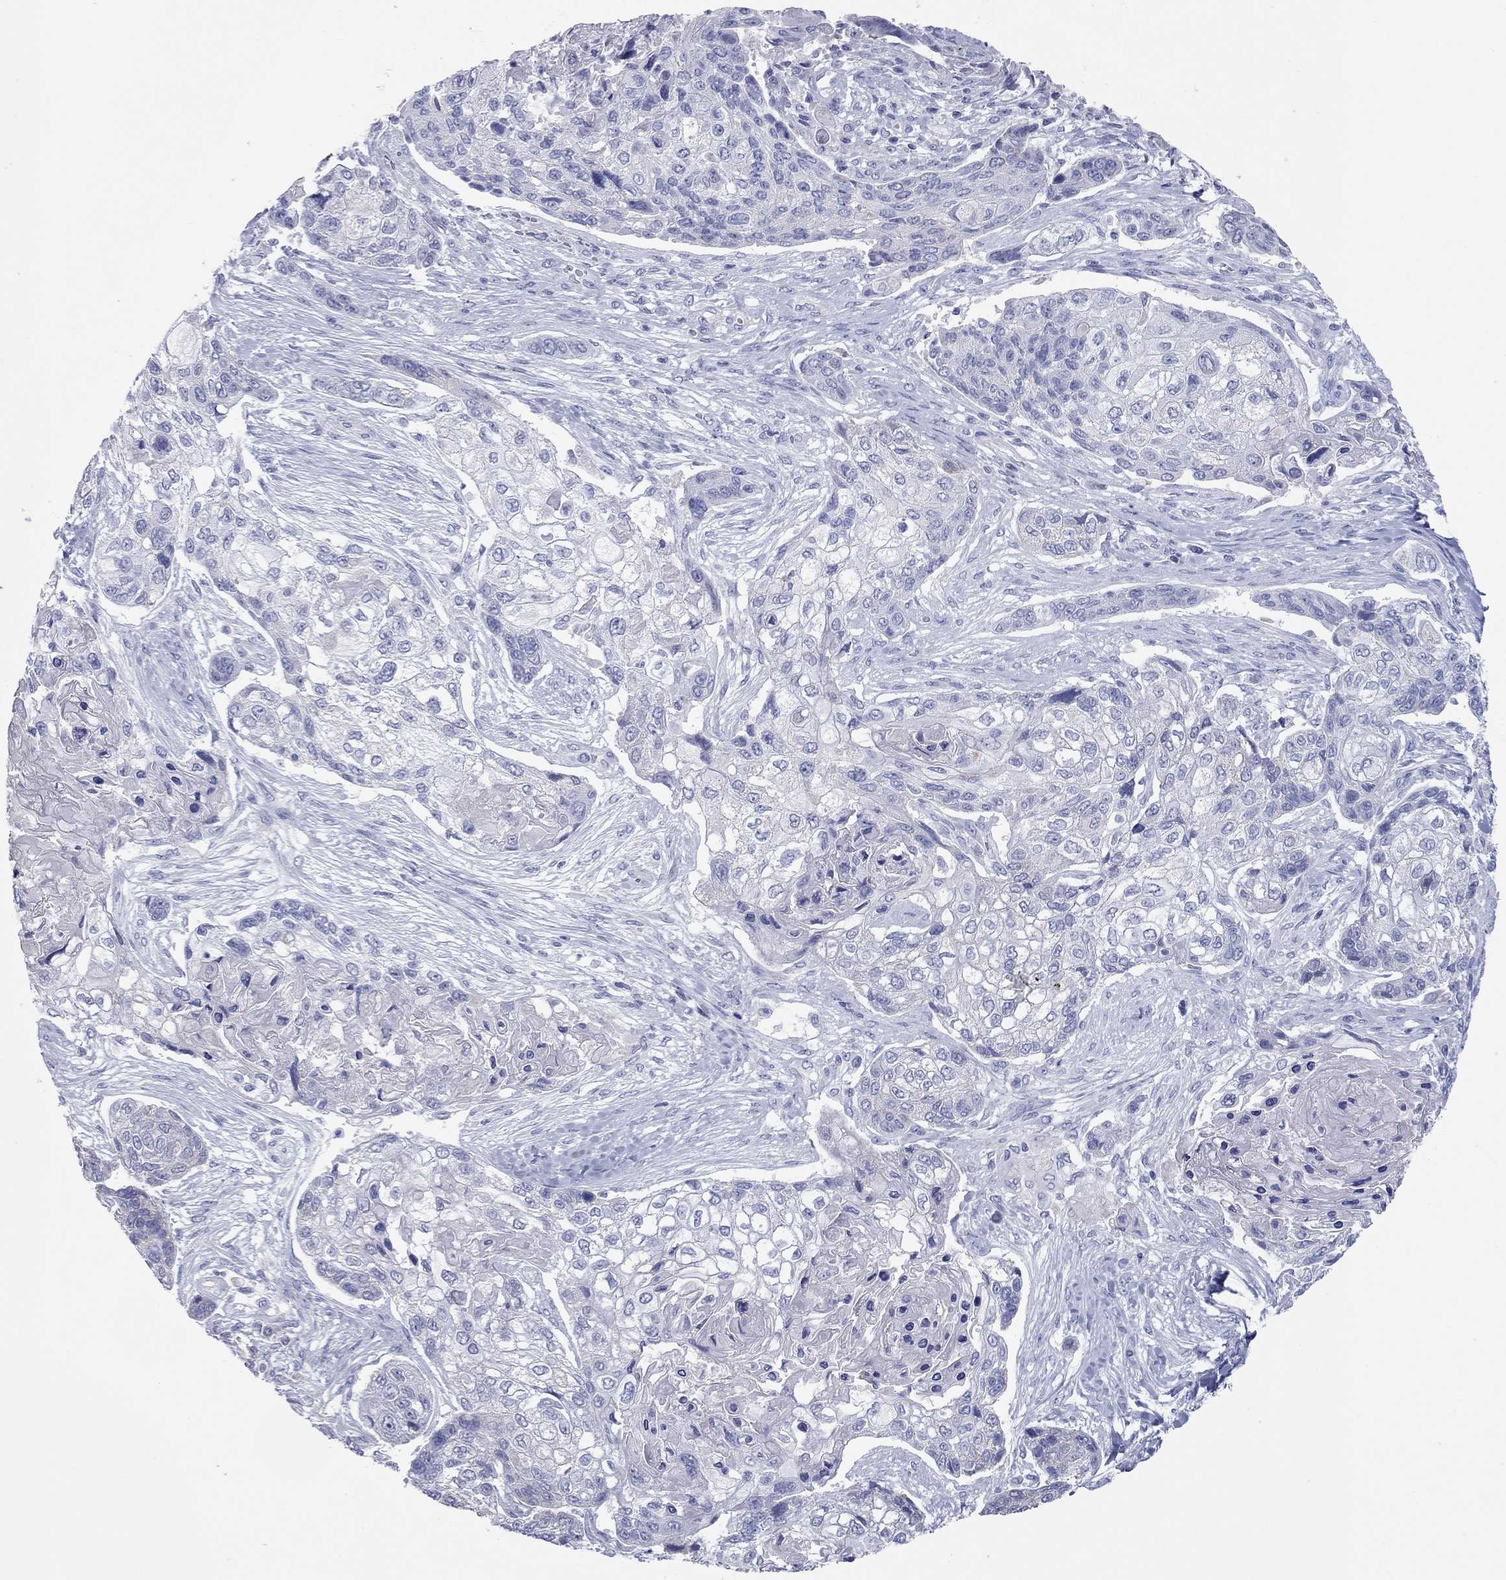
{"staining": {"intensity": "negative", "quantity": "none", "location": "none"}, "tissue": "lung cancer", "cell_type": "Tumor cells", "image_type": "cancer", "snomed": [{"axis": "morphology", "description": "Squamous cell carcinoma, NOS"}, {"axis": "topography", "description": "Lung"}], "caption": "An image of lung squamous cell carcinoma stained for a protein displays no brown staining in tumor cells.", "gene": "VSIG10", "patient": {"sex": "male", "age": 69}}